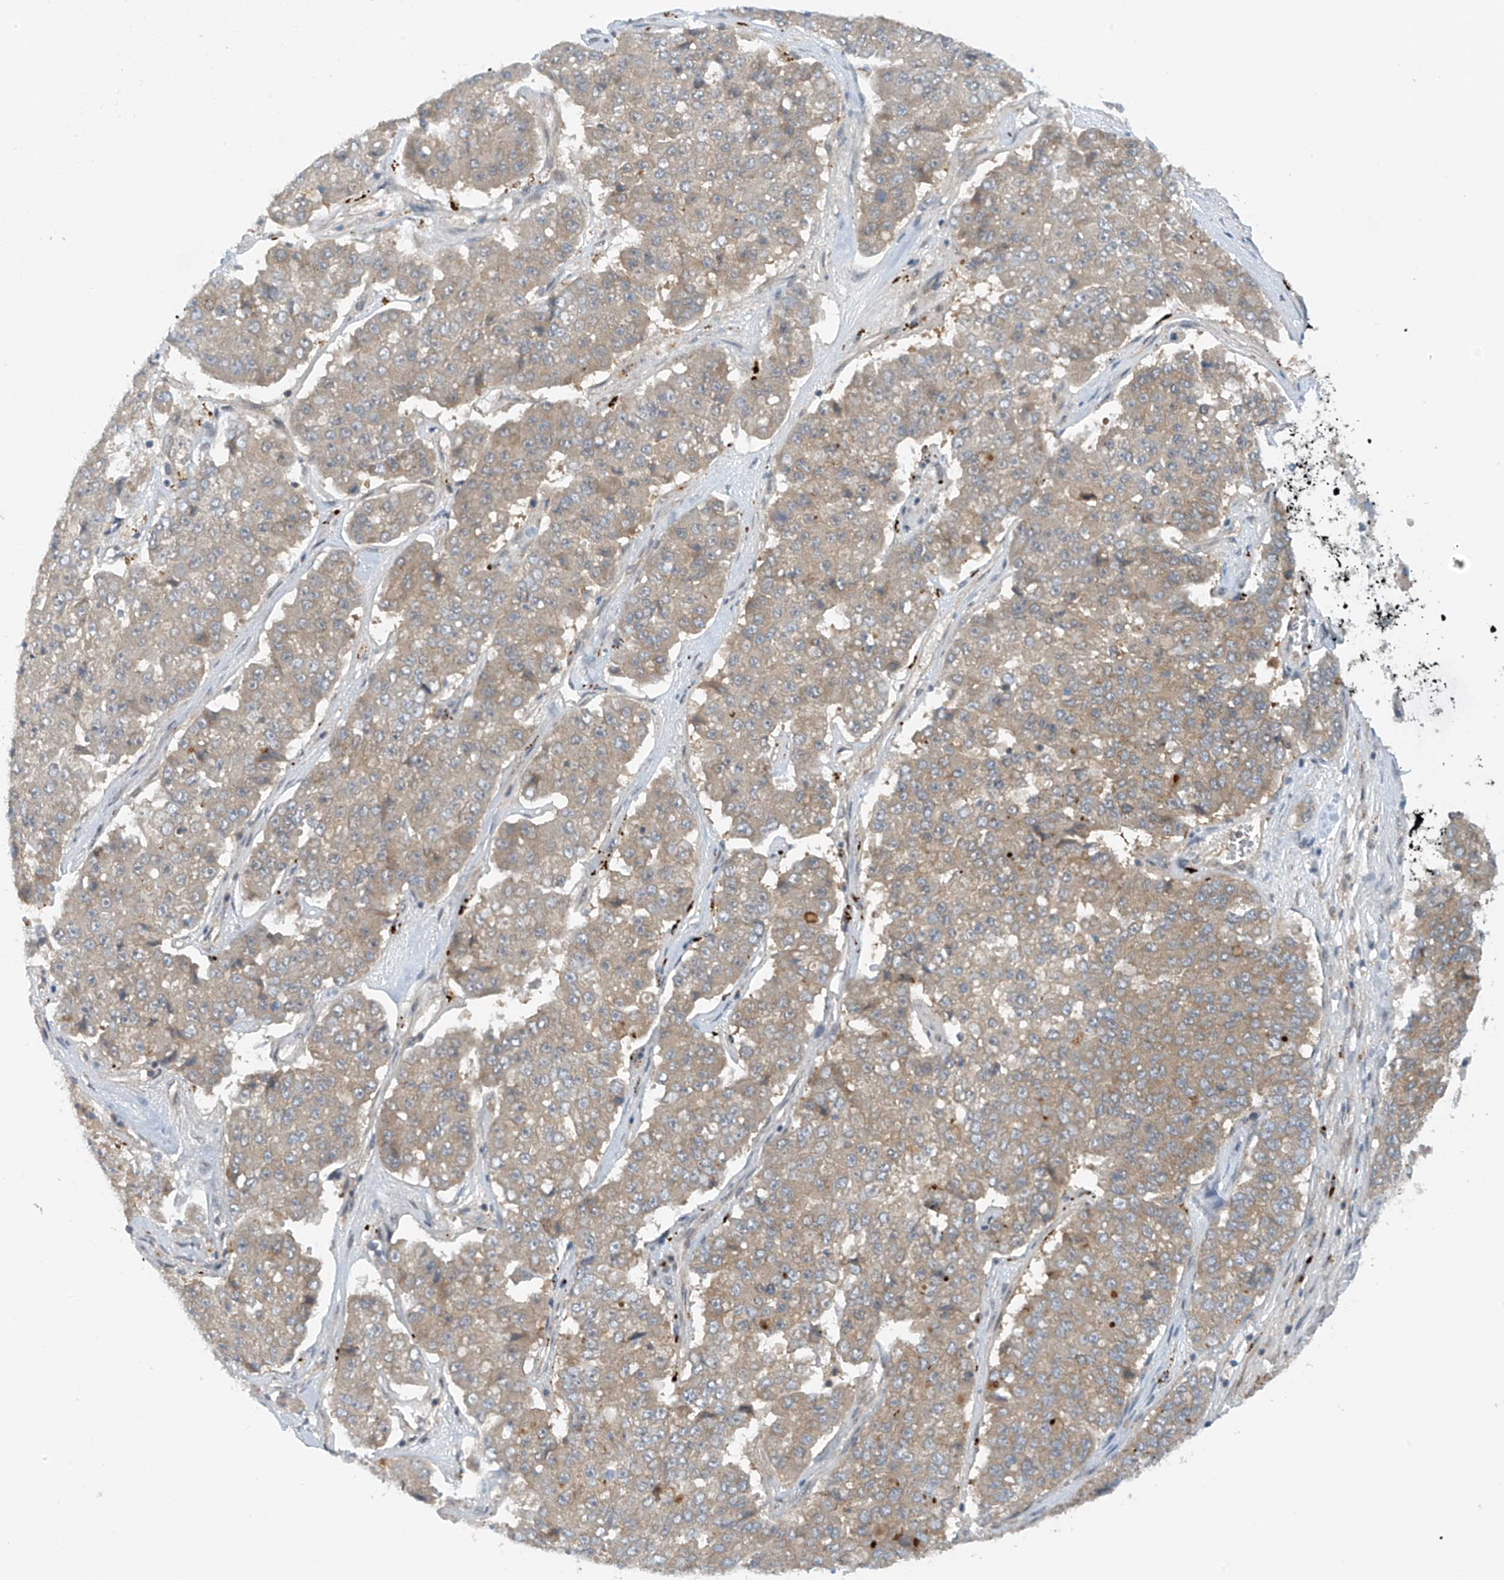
{"staining": {"intensity": "negative", "quantity": "none", "location": "none"}, "tissue": "pancreatic cancer", "cell_type": "Tumor cells", "image_type": "cancer", "snomed": [{"axis": "morphology", "description": "Adenocarcinoma, NOS"}, {"axis": "topography", "description": "Pancreas"}], "caption": "Immunohistochemistry of pancreatic cancer reveals no positivity in tumor cells.", "gene": "FSD1L", "patient": {"sex": "male", "age": 50}}